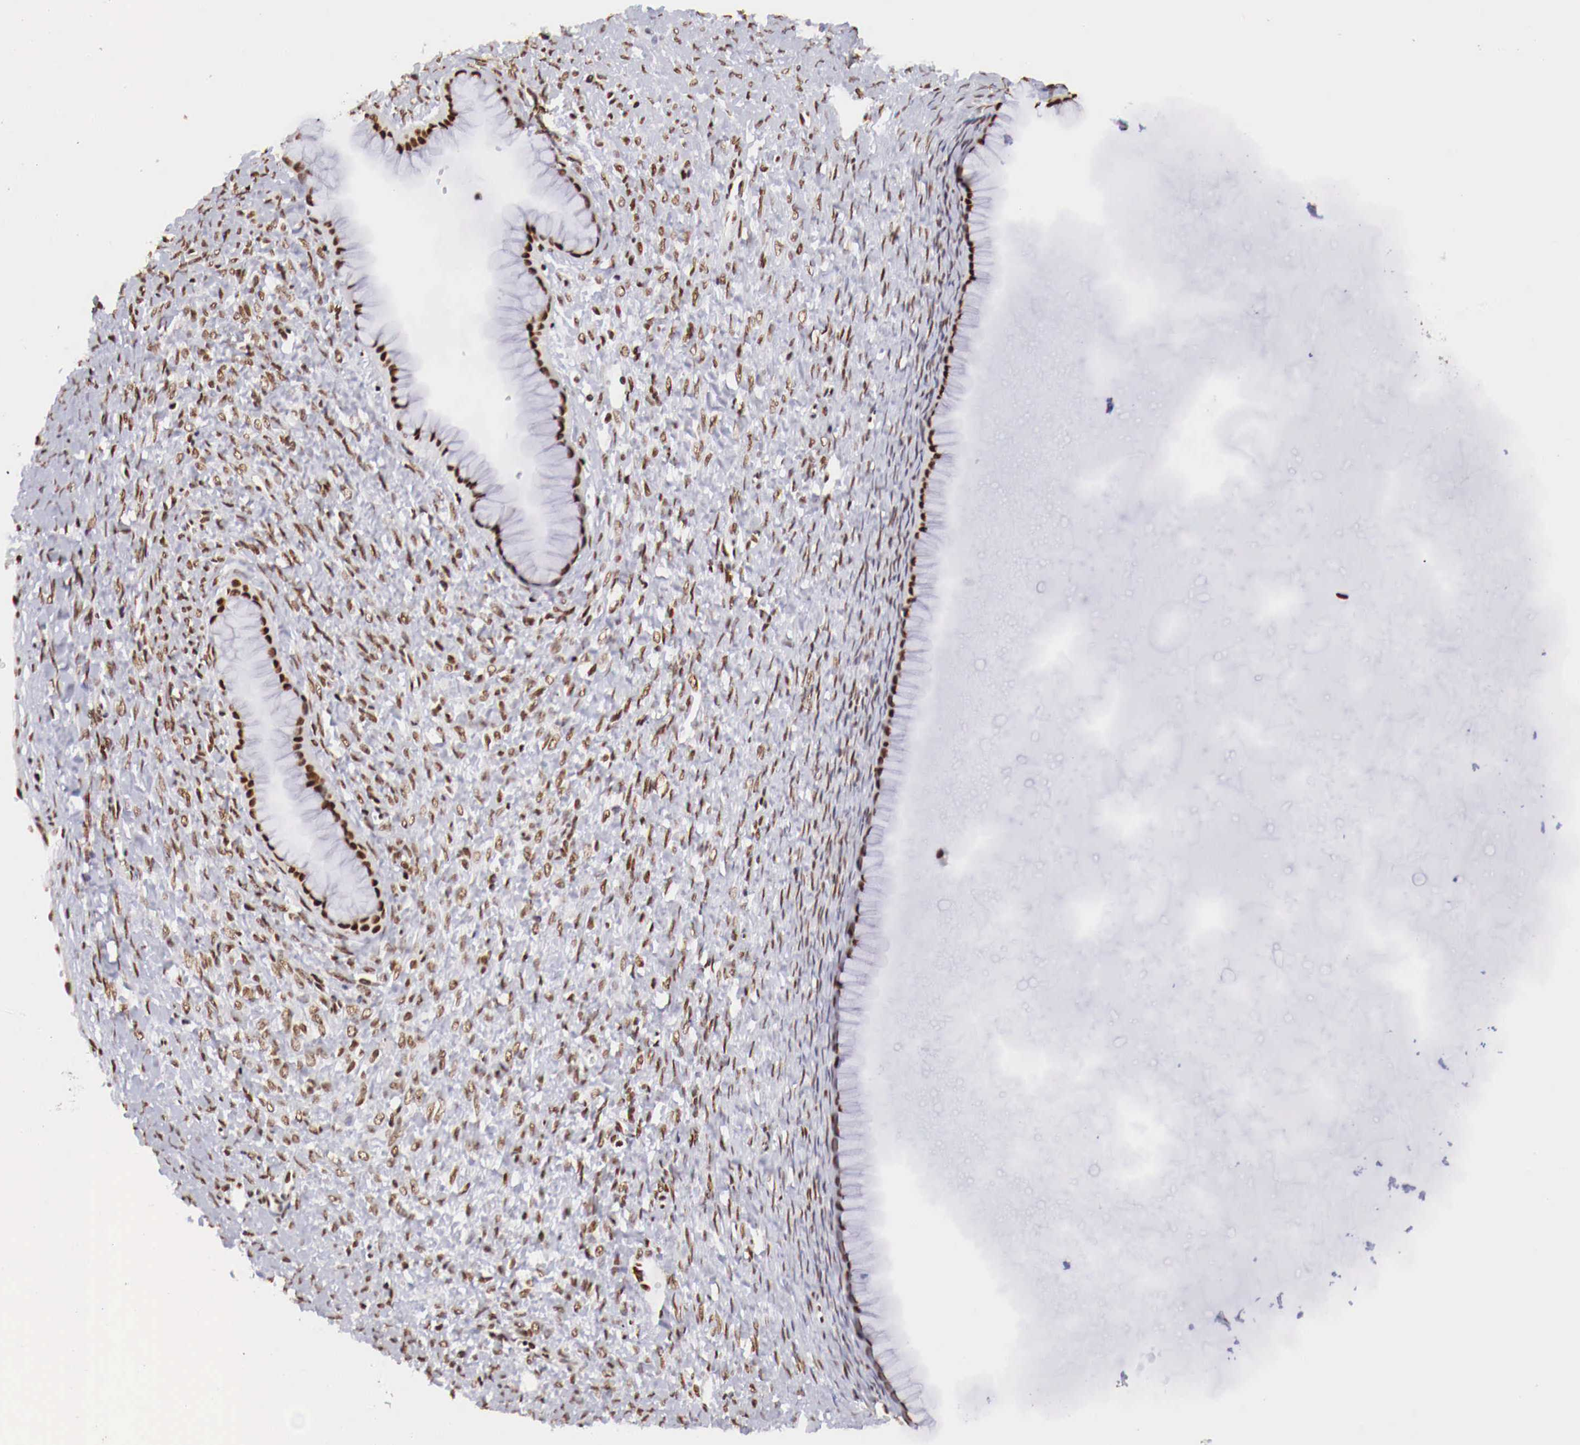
{"staining": {"intensity": "moderate", "quantity": ">75%", "location": "nuclear"}, "tissue": "ovarian cancer", "cell_type": "Tumor cells", "image_type": "cancer", "snomed": [{"axis": "morphology", "description": "Cystadenocarcinoma, mucinous, NOS"}, {"axis": "topography", "description": "Ovary"}], "caption": "Ovarian cancer tissue reveals moderate nuclear positivity in approximately >75% of tumor cells, visualized by immunohistochemistry.", "gene": "MAX", "patient": {"sex": "female", "age": 25}}